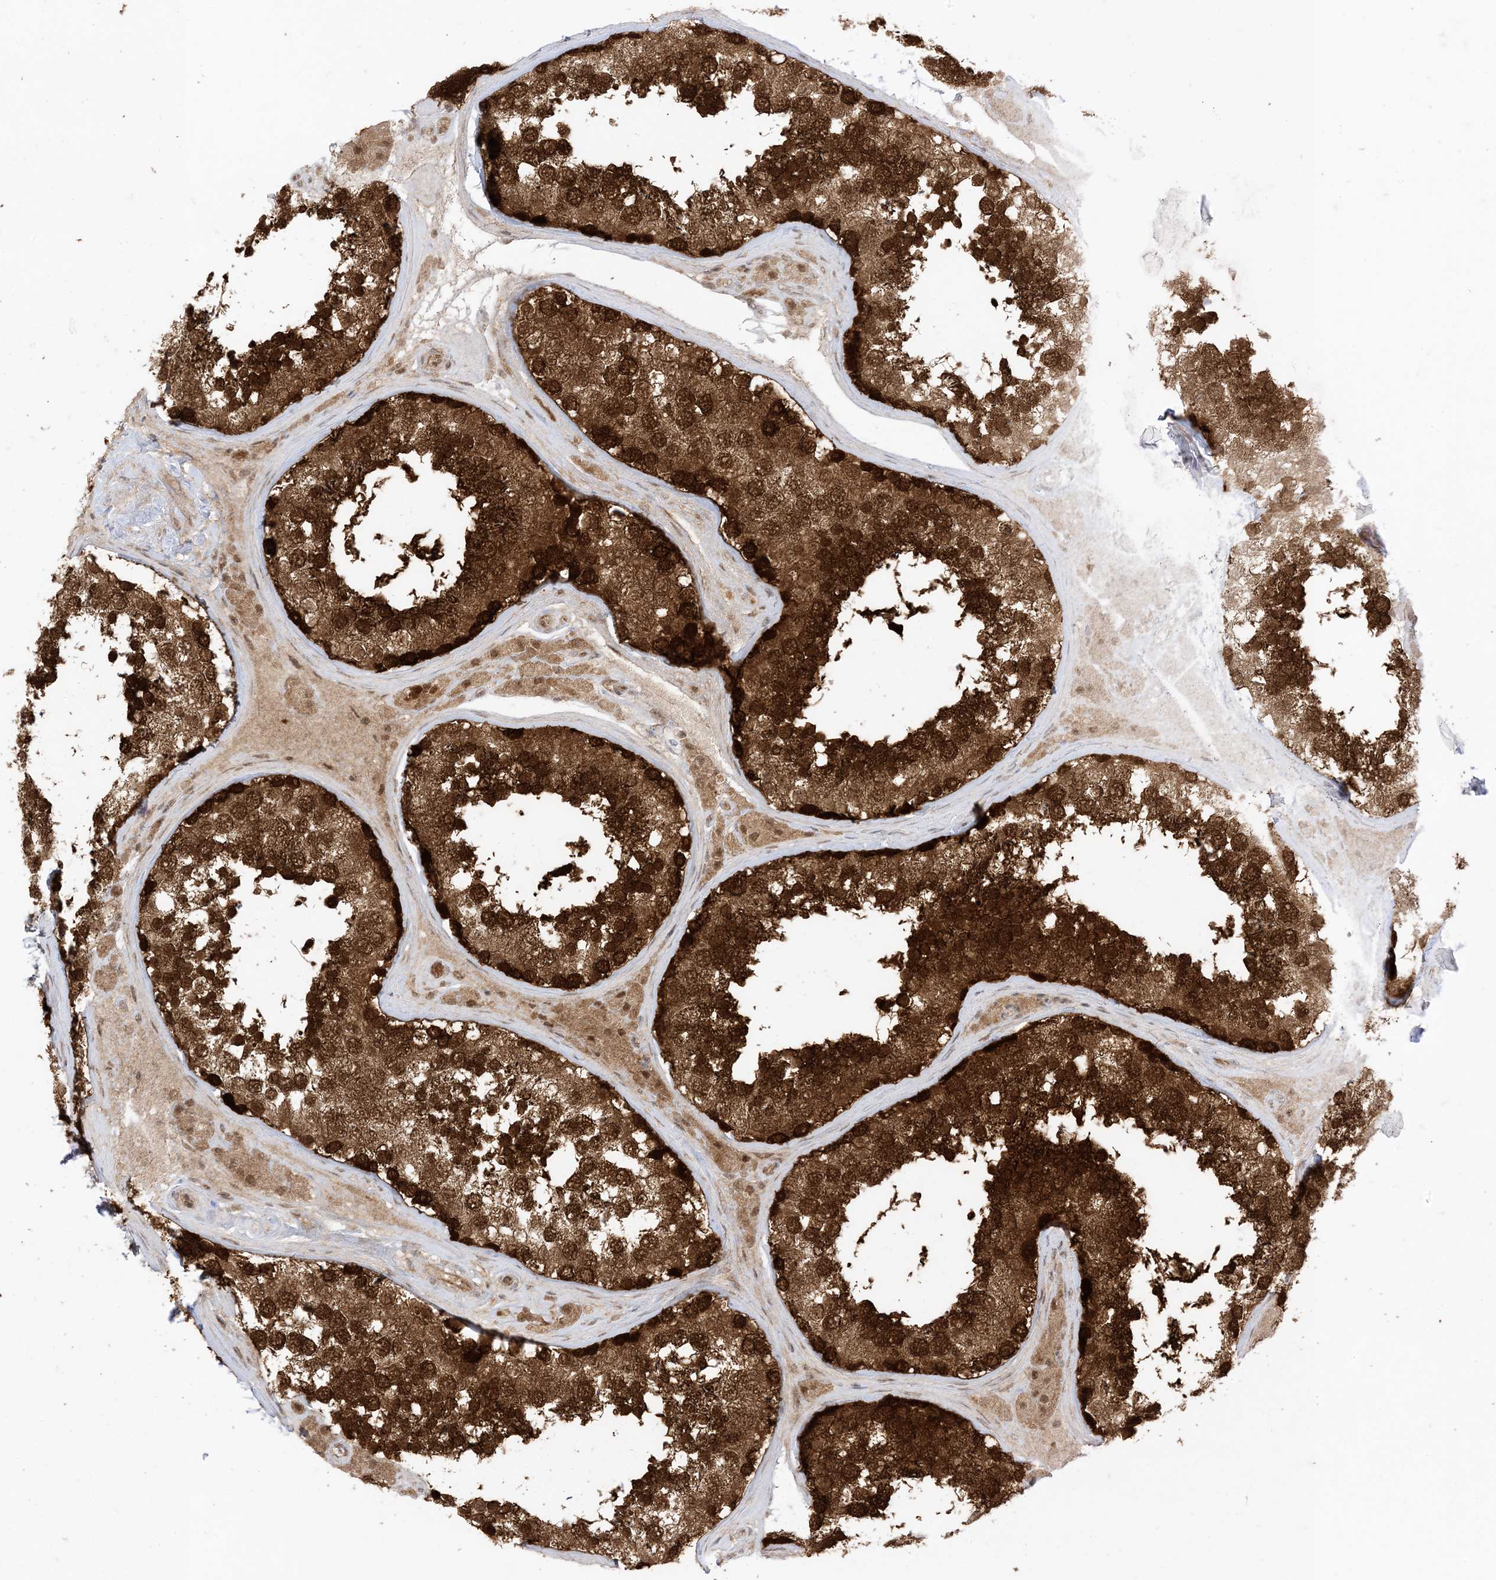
{"staining": {"intensity": "strong", "quantity": ">75%", "location": "cytoplasmic/membranous,nuclear"}, "tissue": "testis", "cell_type": "Cells in seminiferous ducts", "image_type": "normal", "snomed": [{"axis": "morphology", "description": "Normal tissue, NOS"}, {"axis": "topography", "description": "Testis"}], "caption": "A histopathology image showing strong cytoplasmic/membranous,nuclear staining in about >75% of cells in seminiferous ducts in unremarkable testis, as visualized by brown immunohistochemical staining.", "gene": "PTPA", "patient": {"sex": "male", "age": 46}}